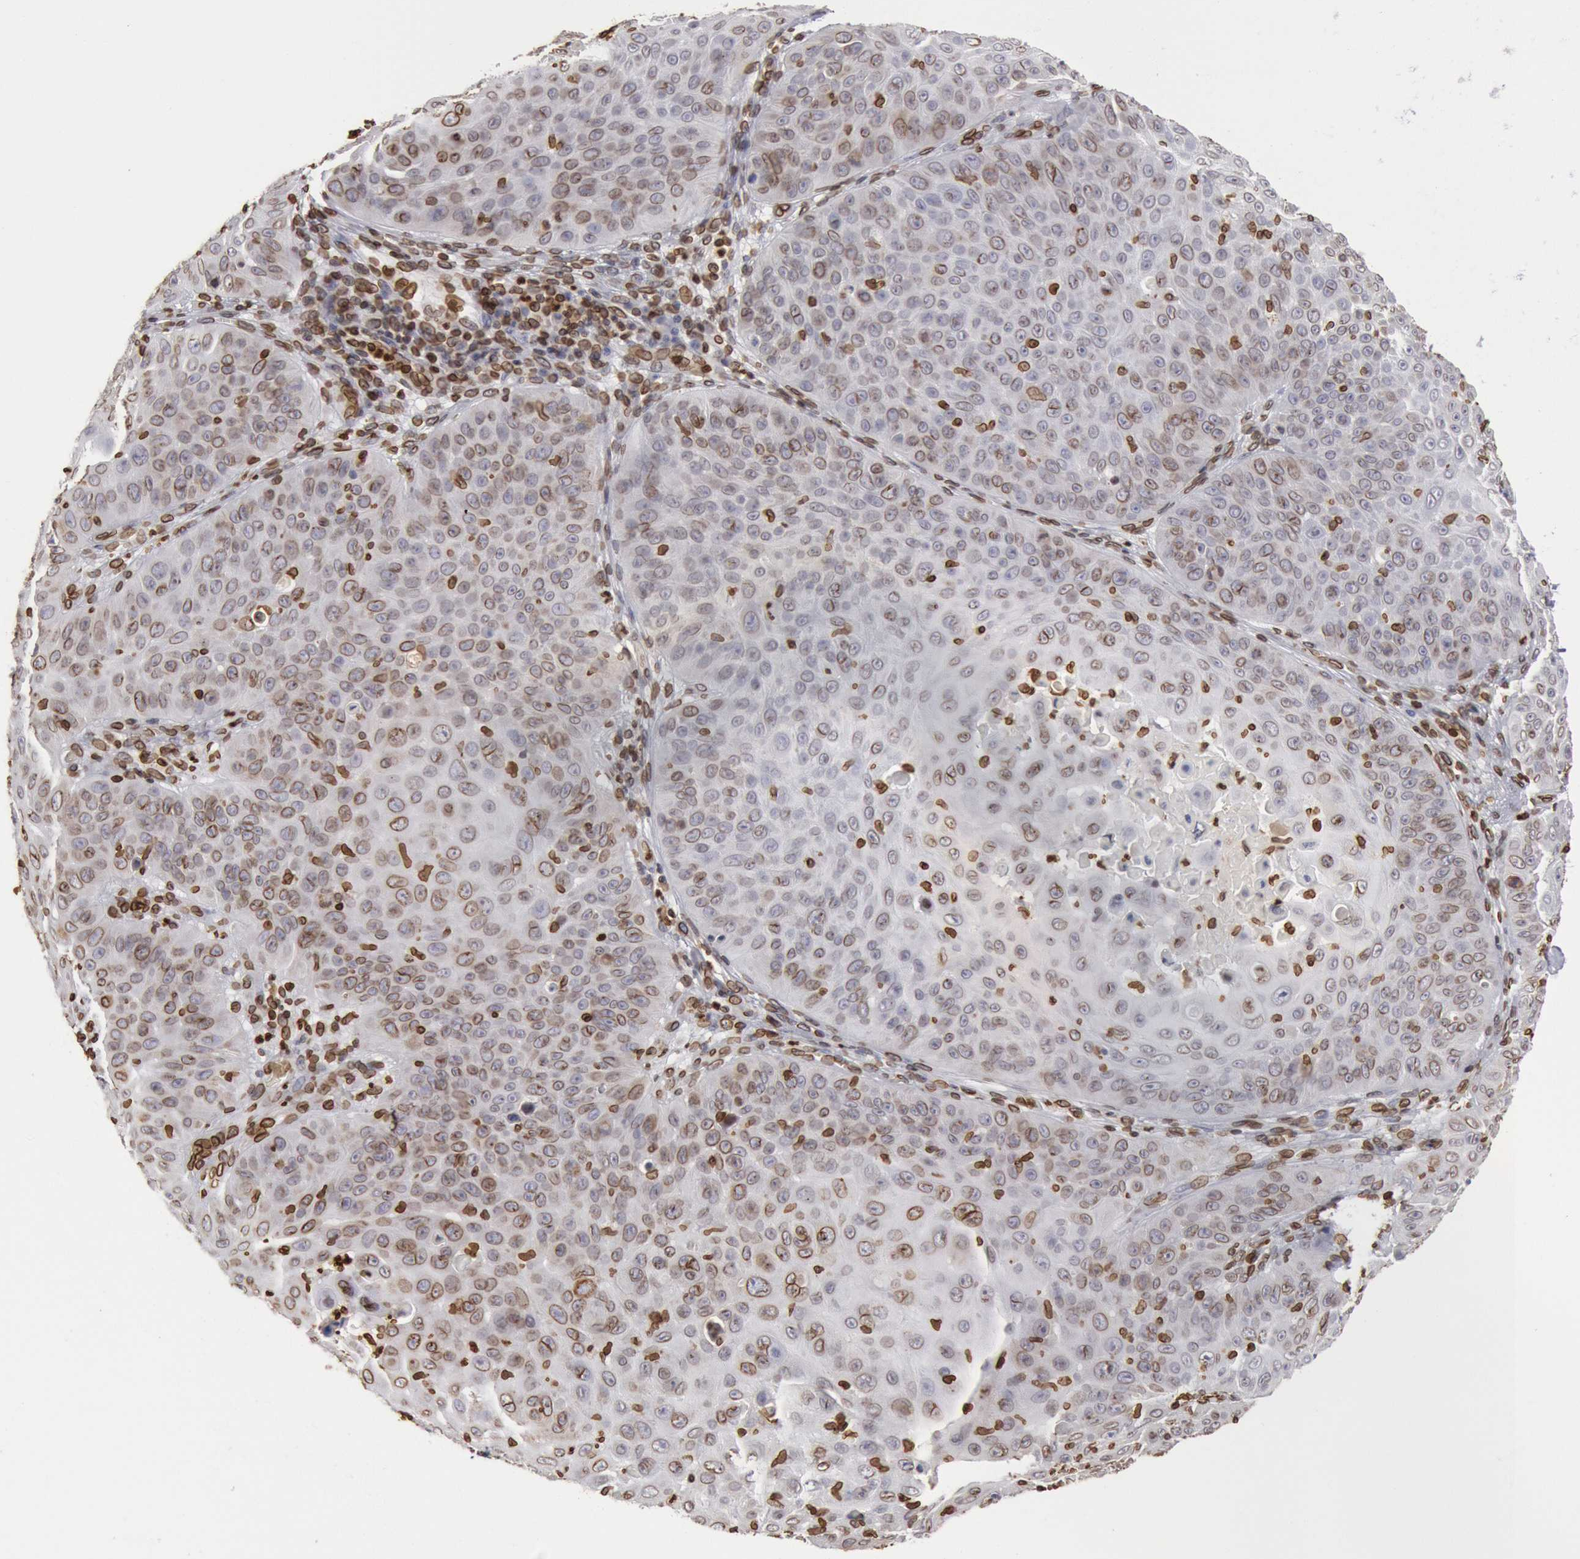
{"staining": {"intensity": "weak", "quantity": "25%-75%", "location": "cytoplasmic/membranous,nuclear"}, "tissue": "skin cancer", "cell_type": "Tumor cells", "image_type": "cancer", "snomed": [{"axis": "morphology", "description": "Squamous cell carcinoma, NOS"}, {"axis": "topography", "description": "Skin"}], "caption": "Skin cancer (squamous cell carcinoma) stained with a protein marker displays weak staining in tumor cells.", "gene": "SUN2", "patient": {"sex": "male", "age": 82}}